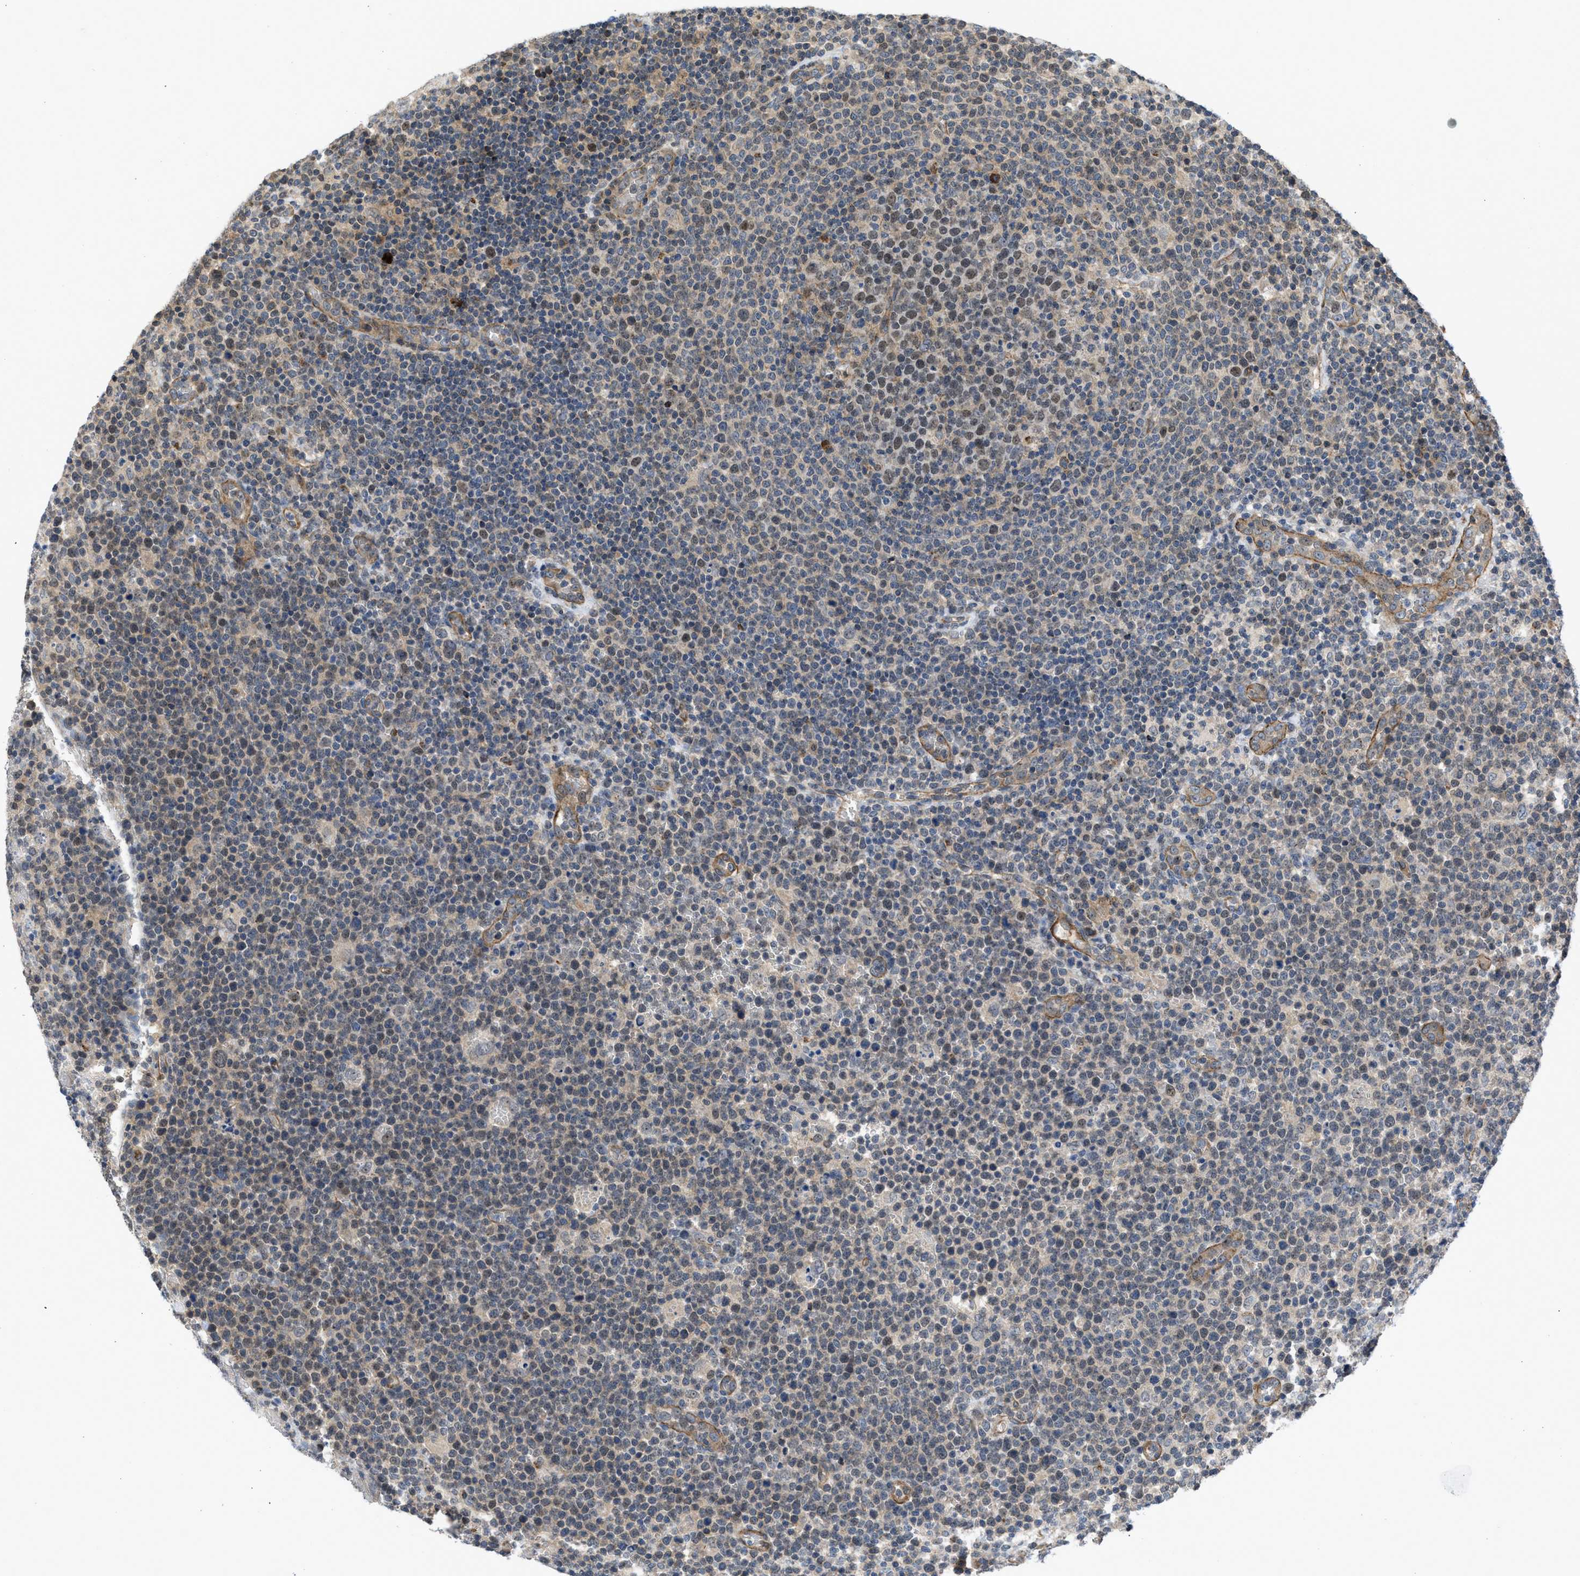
{"staining": {"intensity": "moderate", "quantity": "<25%", "location": "nuclear"}, "tissue": "lymphoma", "cell_type": "Tumor cells", "image_type": "cancer", "snomed": [{"axis": "morphology", "description": "Malignant lymphoma, non-Hodgkin's type, High grade"}, {"axis": "topography", "description": "Lymph node"}], "caption": "Human lymphoma stained with a brown dye displays moderate nuclear positive expression in approximately <25% of tumor cells.", "gene": "GPATCH2L", "patient": {"sex": "male", "age": 61}}